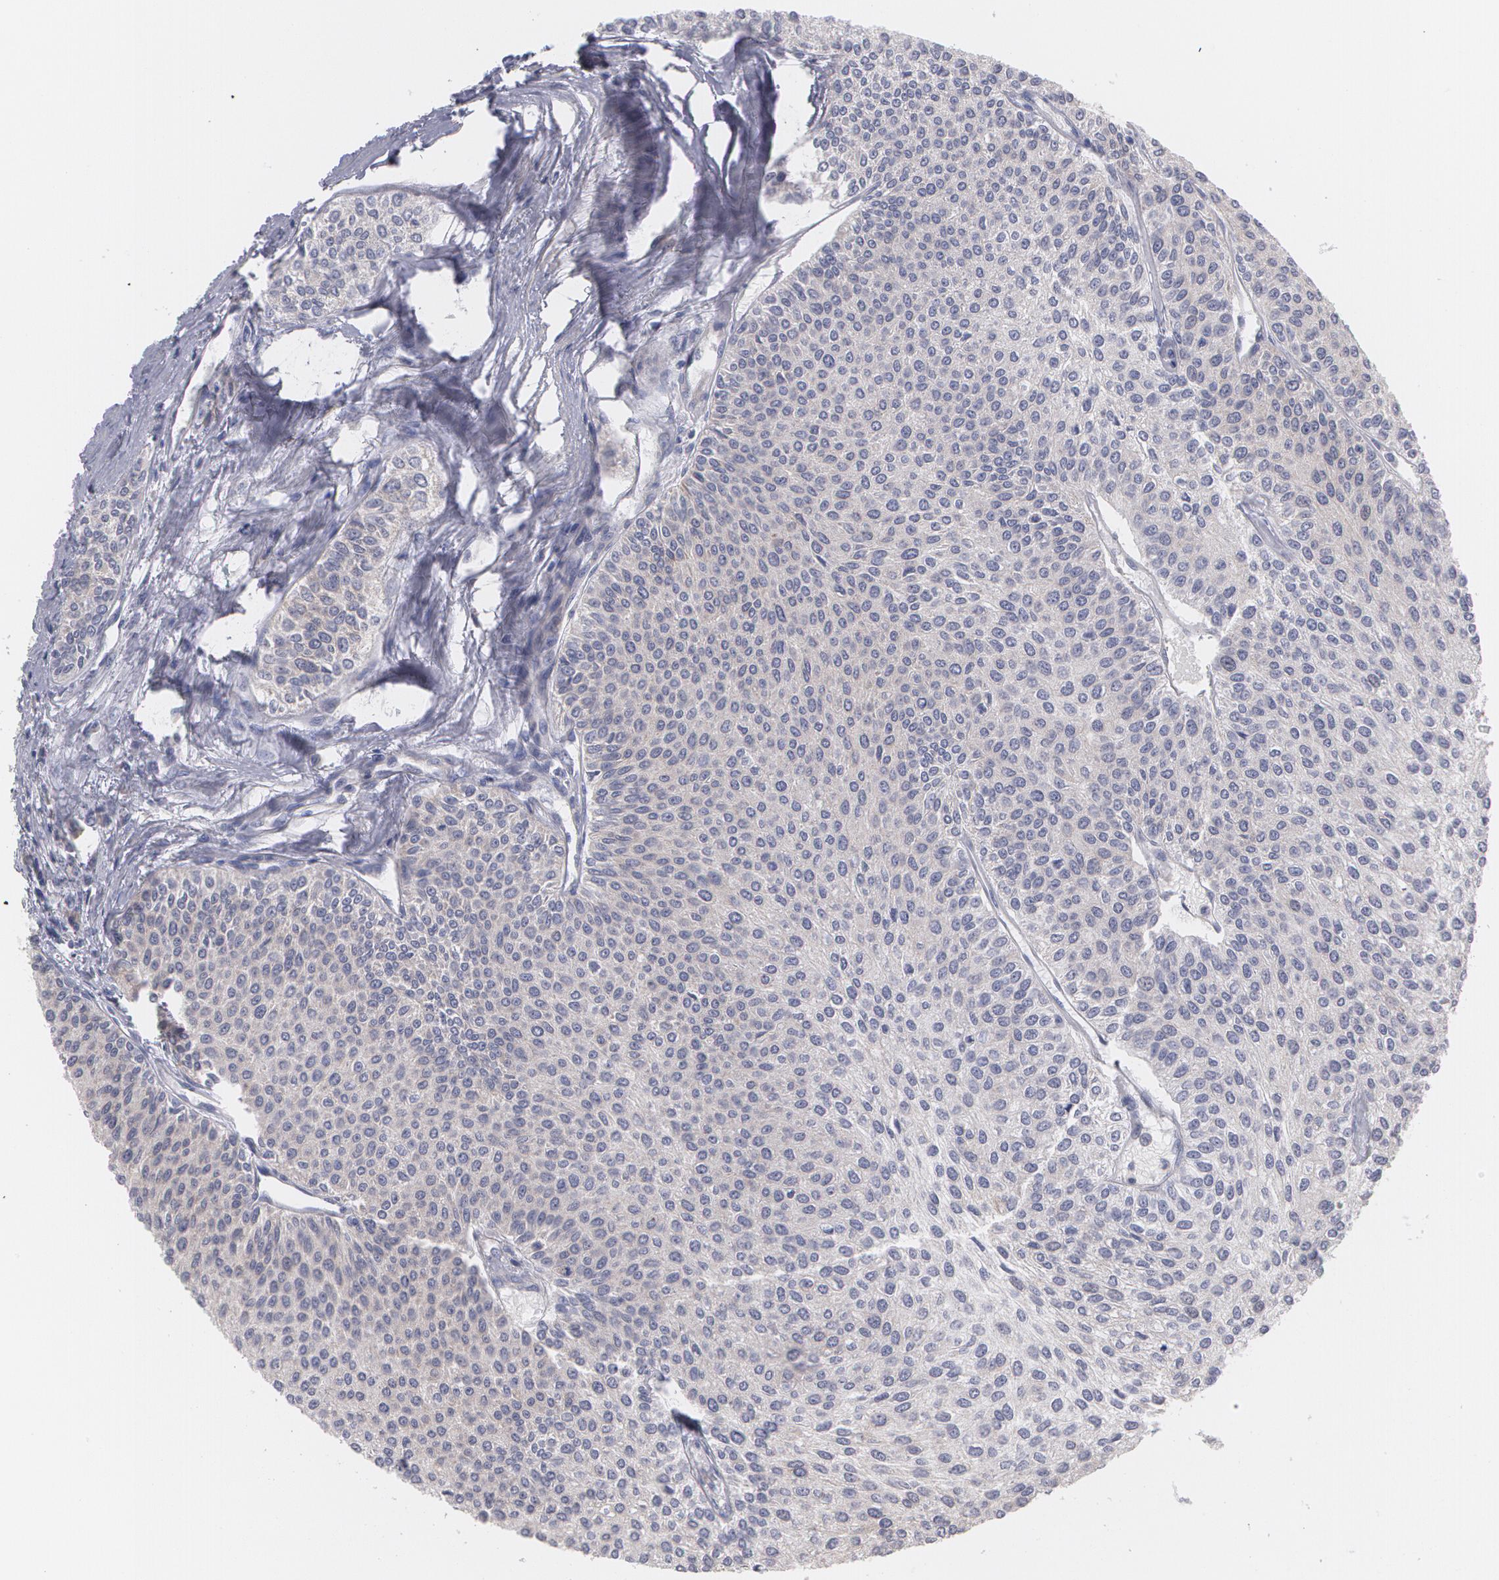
{"staining": {"intensity": "weak", "quantity": ">75%", "location": "cytoplasmic/membranous"}, "tissue": "urothelial cancer", "cell_type": "Tumor cells", "image_type": "cancer", "snomed": [{"axis": "morphology", "description": "Urothelial carcinoma, Low grade"}, {"axis": "topography", "description": "Urinary bladder"}], "caption": "A histopathology image of urothelial cancer stained for a protein reveals weak cytoplasmic/membranous brown staining in tumor cells.", "gene": "MTHFD1", "patient": {"sex": "female", "age": 73}}